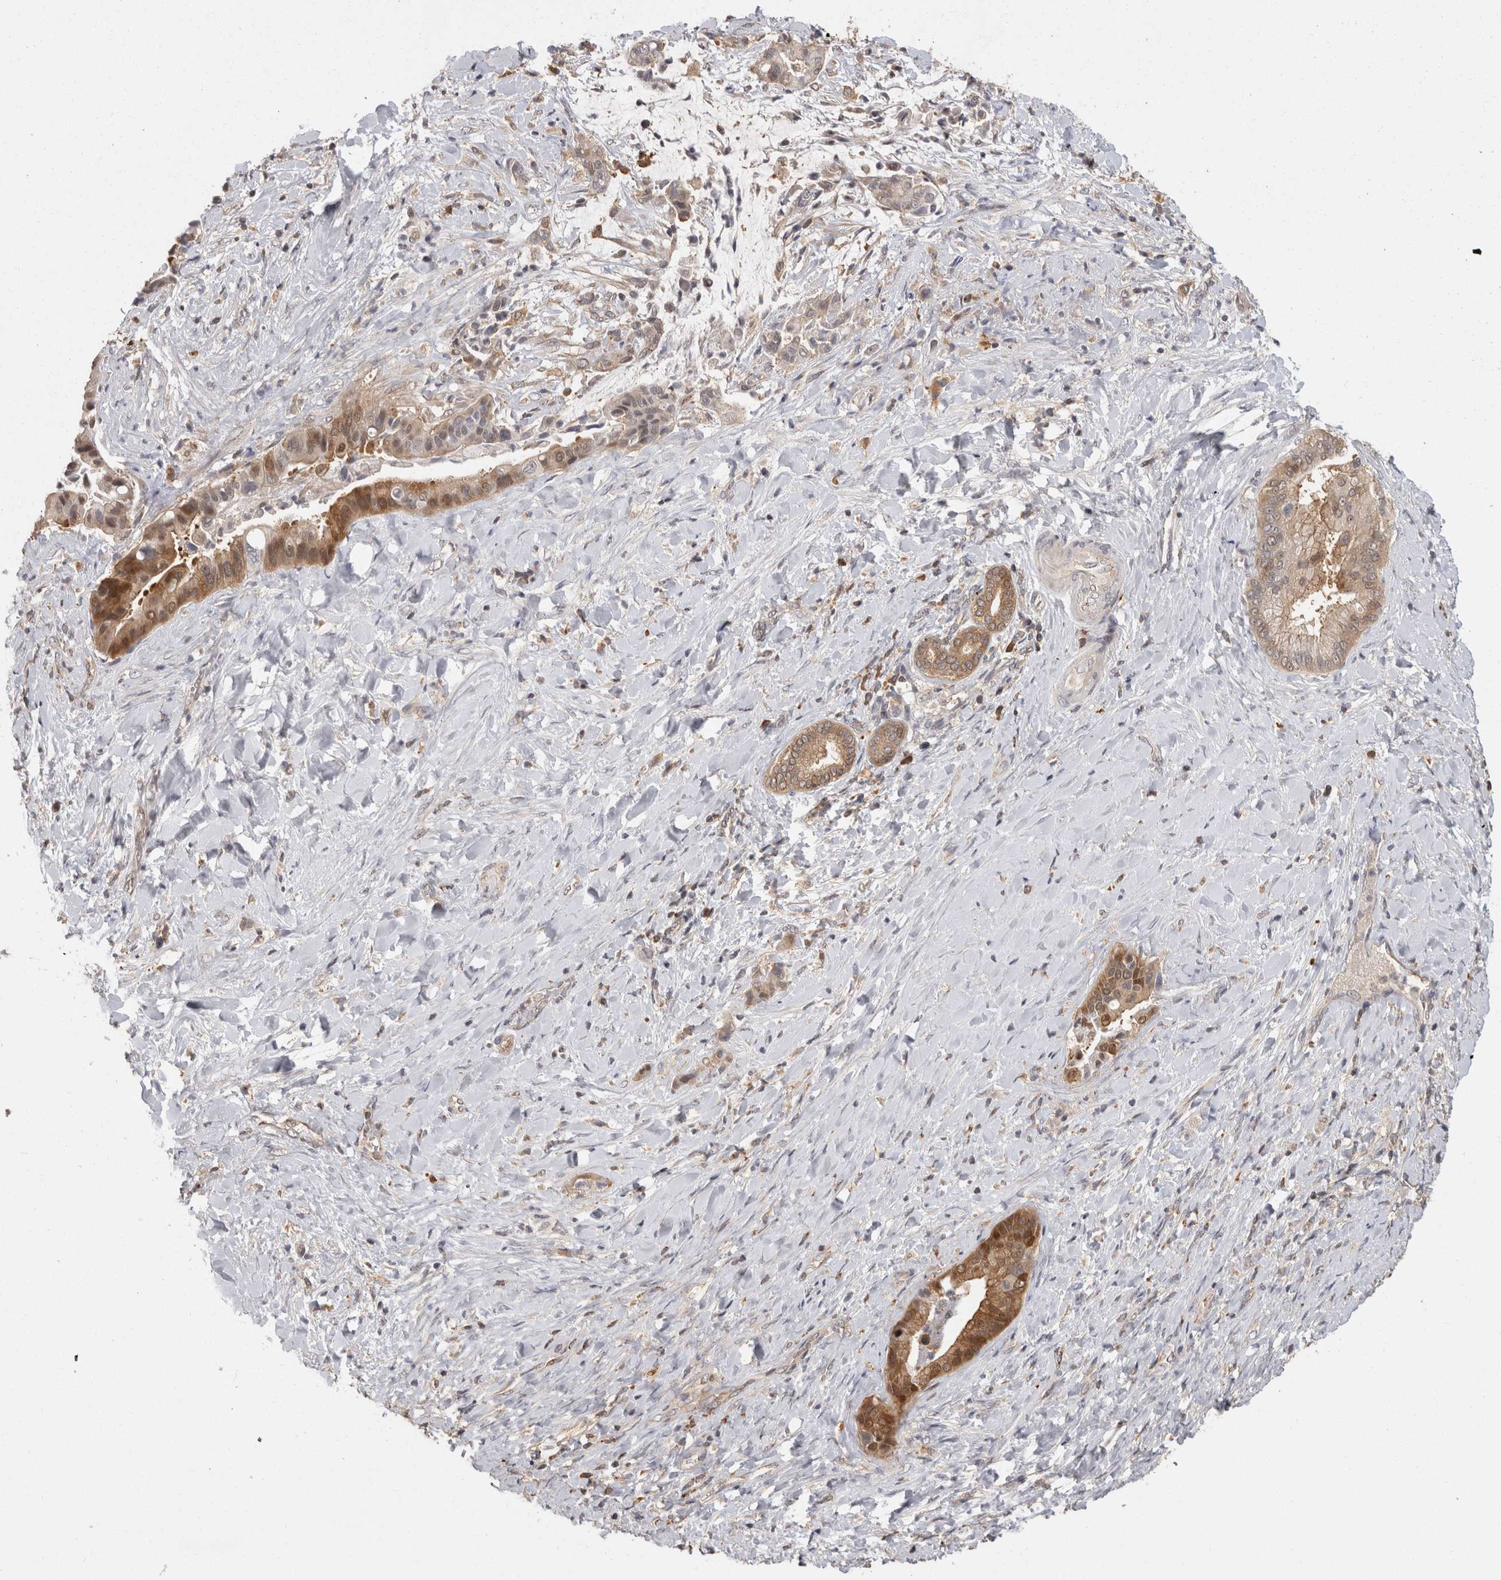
{"staining": {"intensity": "moderate", "quantity": "25%-75%", "location": "cytoplasmic/membranous"}, "tissue": "liver cancer", "cell_type": "Tumor cells", "image_type": "cancer", "snomed": [{"axis": "morphology", "description": "Cholangiocarcinoma"}, {"axis": "topography", "description": "Liver"}], "caption": "Protein staining by immunohistochemistry (IHC) displays moderate cytoplasmic/membranous staining in approximately 25%-75% of tumor cells in cholangiocarcinoma (liver).", "gene": "ACAT2", "patient": {"sex": "female", "age": 54}}